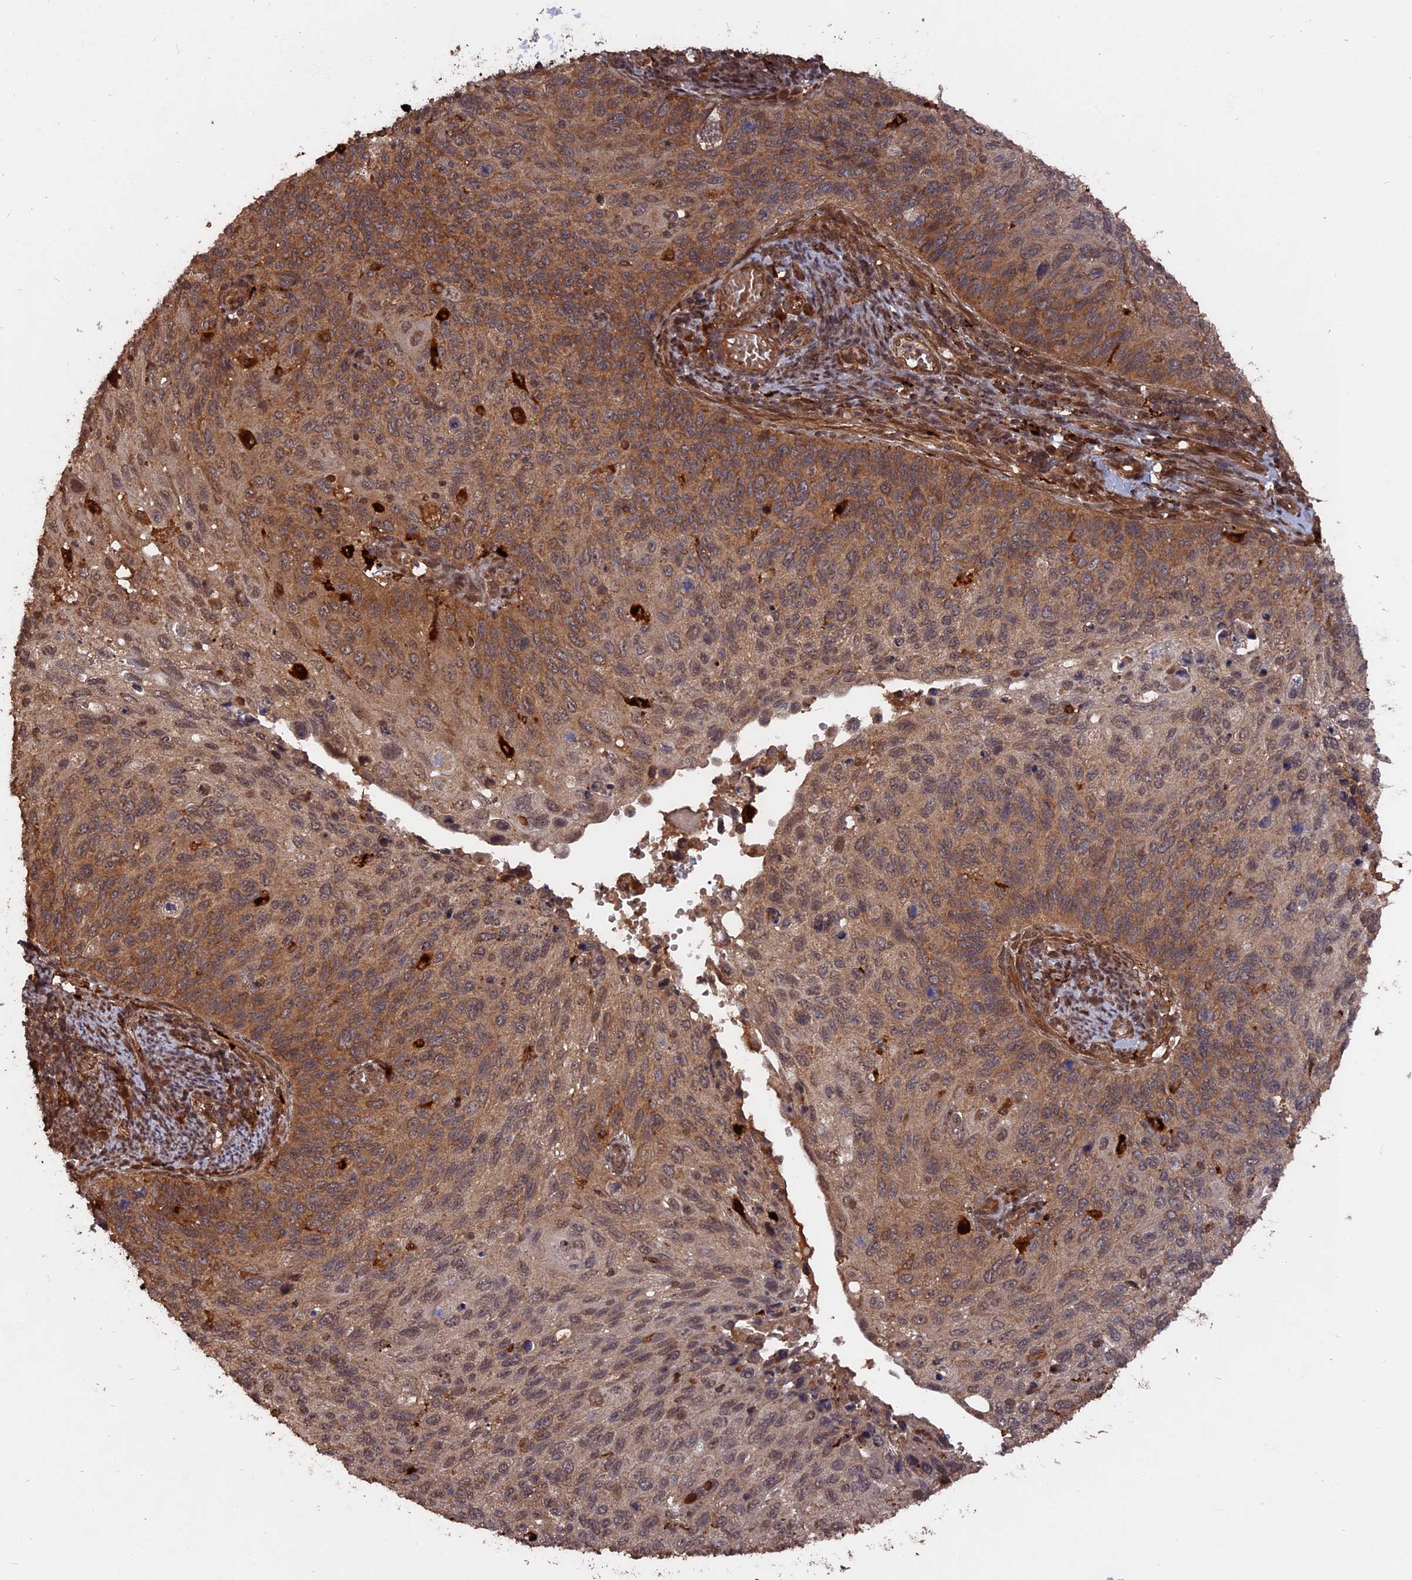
{"staining": {"intensity": "moderate", "quantity": ">75%", "location": "cytoplasmic/membranous,nuclear"}, "tissue": "cervical cancer", "cell_type": "Tumor cells", "image_type": "cancer", "snomed": [{"axis": "morphology", "description": "Squamous cell carcinoma, NOS"}, {"axis": "topography", "description": "Cervix"}], "caption": "Immunohistochemical staining of squamous cell carcinoma (cervical) demonstrates medium levels of moderate cytoplasmic/membranous and nuclear positivity in approximately >75% of tumor cells.", "gene": "TELO2", "patient": {"sex": "female", "age": 70}}